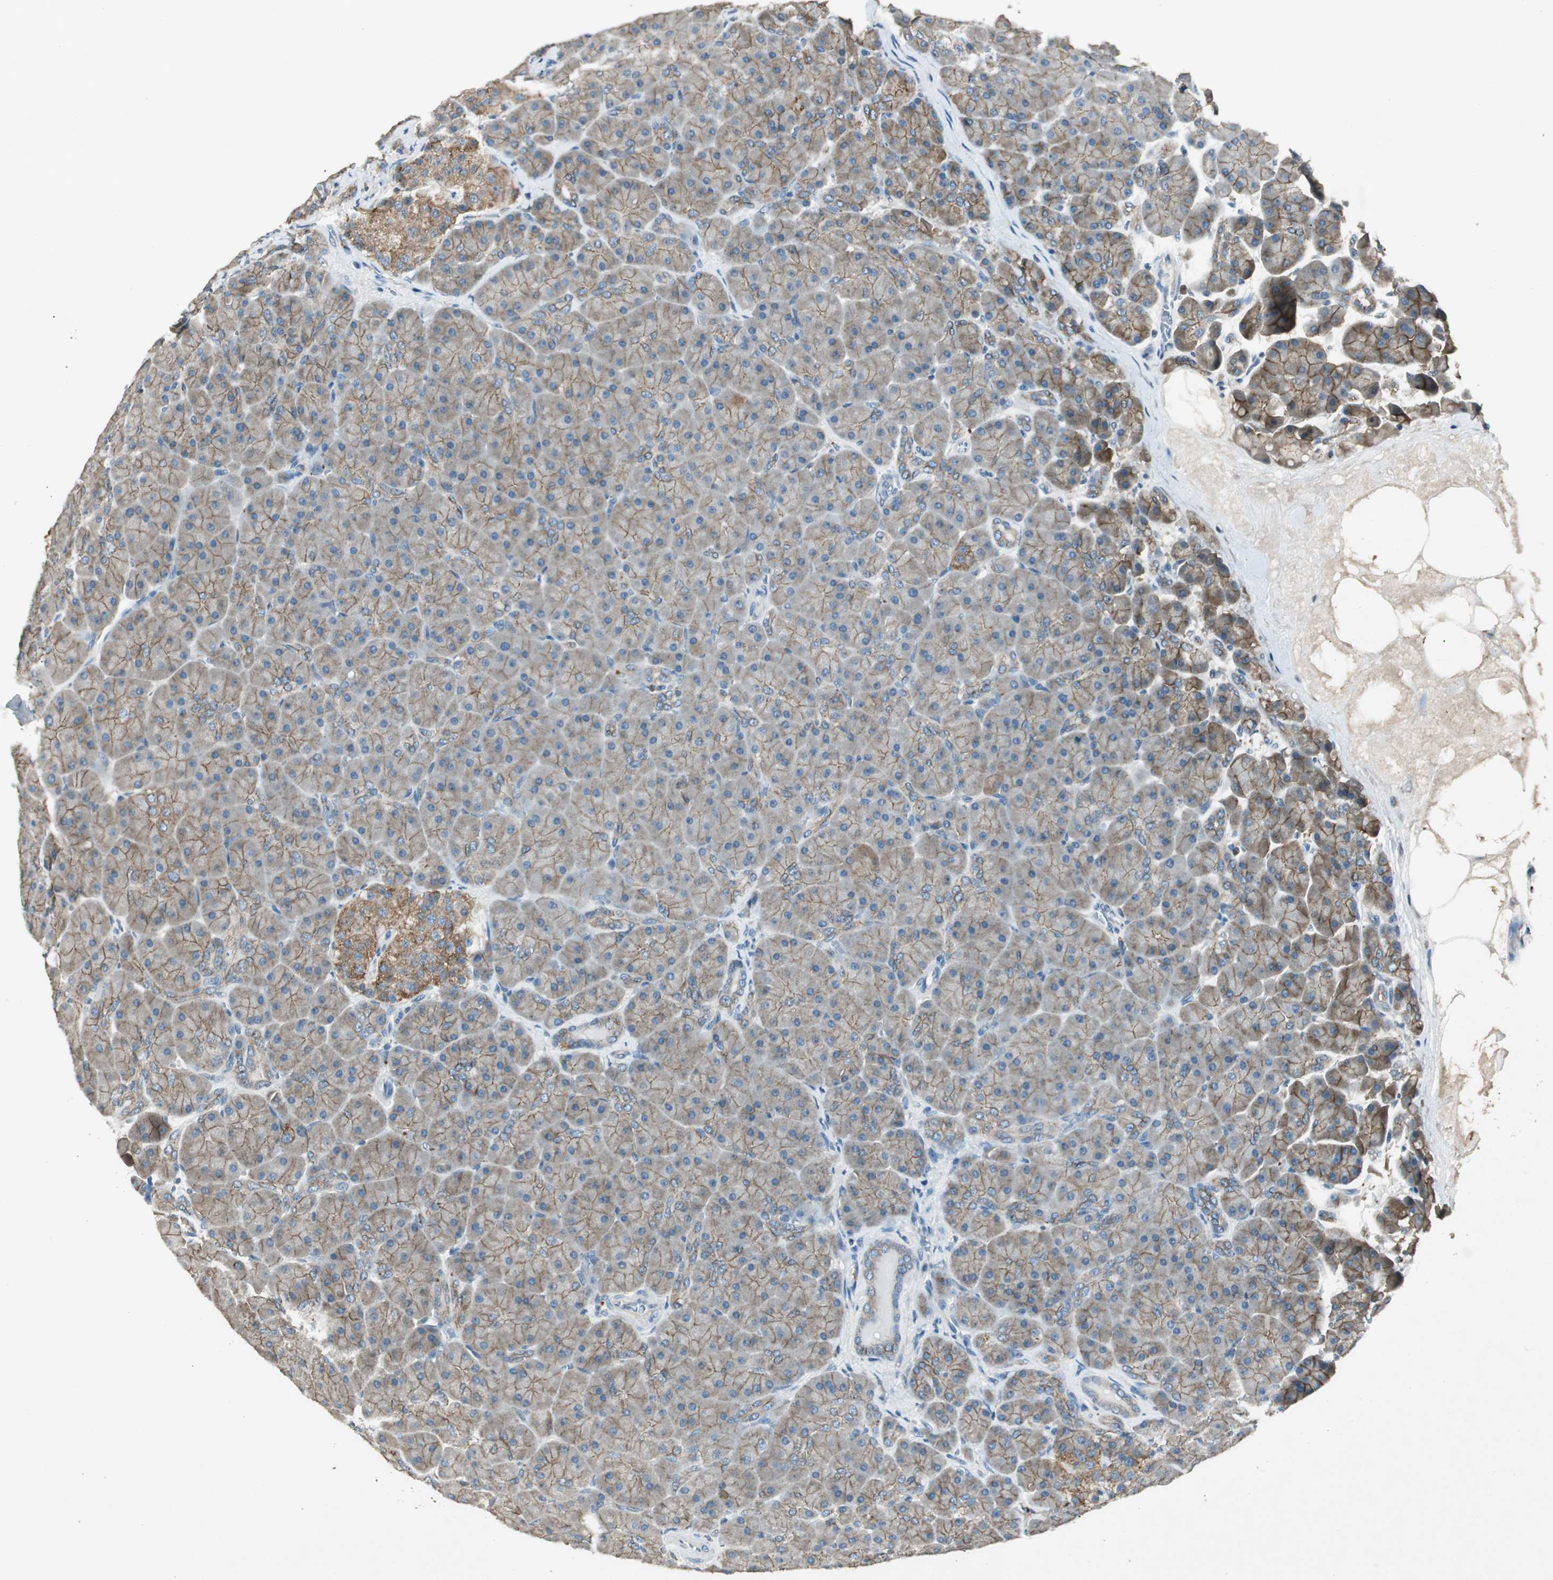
{"staining": {"intensity": "weak", "quantity": ">75%", "location": "cytoplasmic/membranous"}, "tissue": "pancreas", "cell_type": "Exocrine glandular cells", "image_type": "normal", "snomed": [{"axis": "morphology", "description": "Normal tissue, NOS"}, {"axis": "topography", "description": "Pancreas"}], "caption": "Pancreas stained with DAB immunohistochemistry (IHC) shows low levels of weak cytoplasmic/membranous staining in about >75% of exocrine glandular cells. The staining was performed using DAB to visualize the protein expression in brown, while the nuclei were stained in blue with hematoxylin (Magnification: 20x).", "gene": "NKAIN1", "patient": {"sex": "male", "age": 66}}